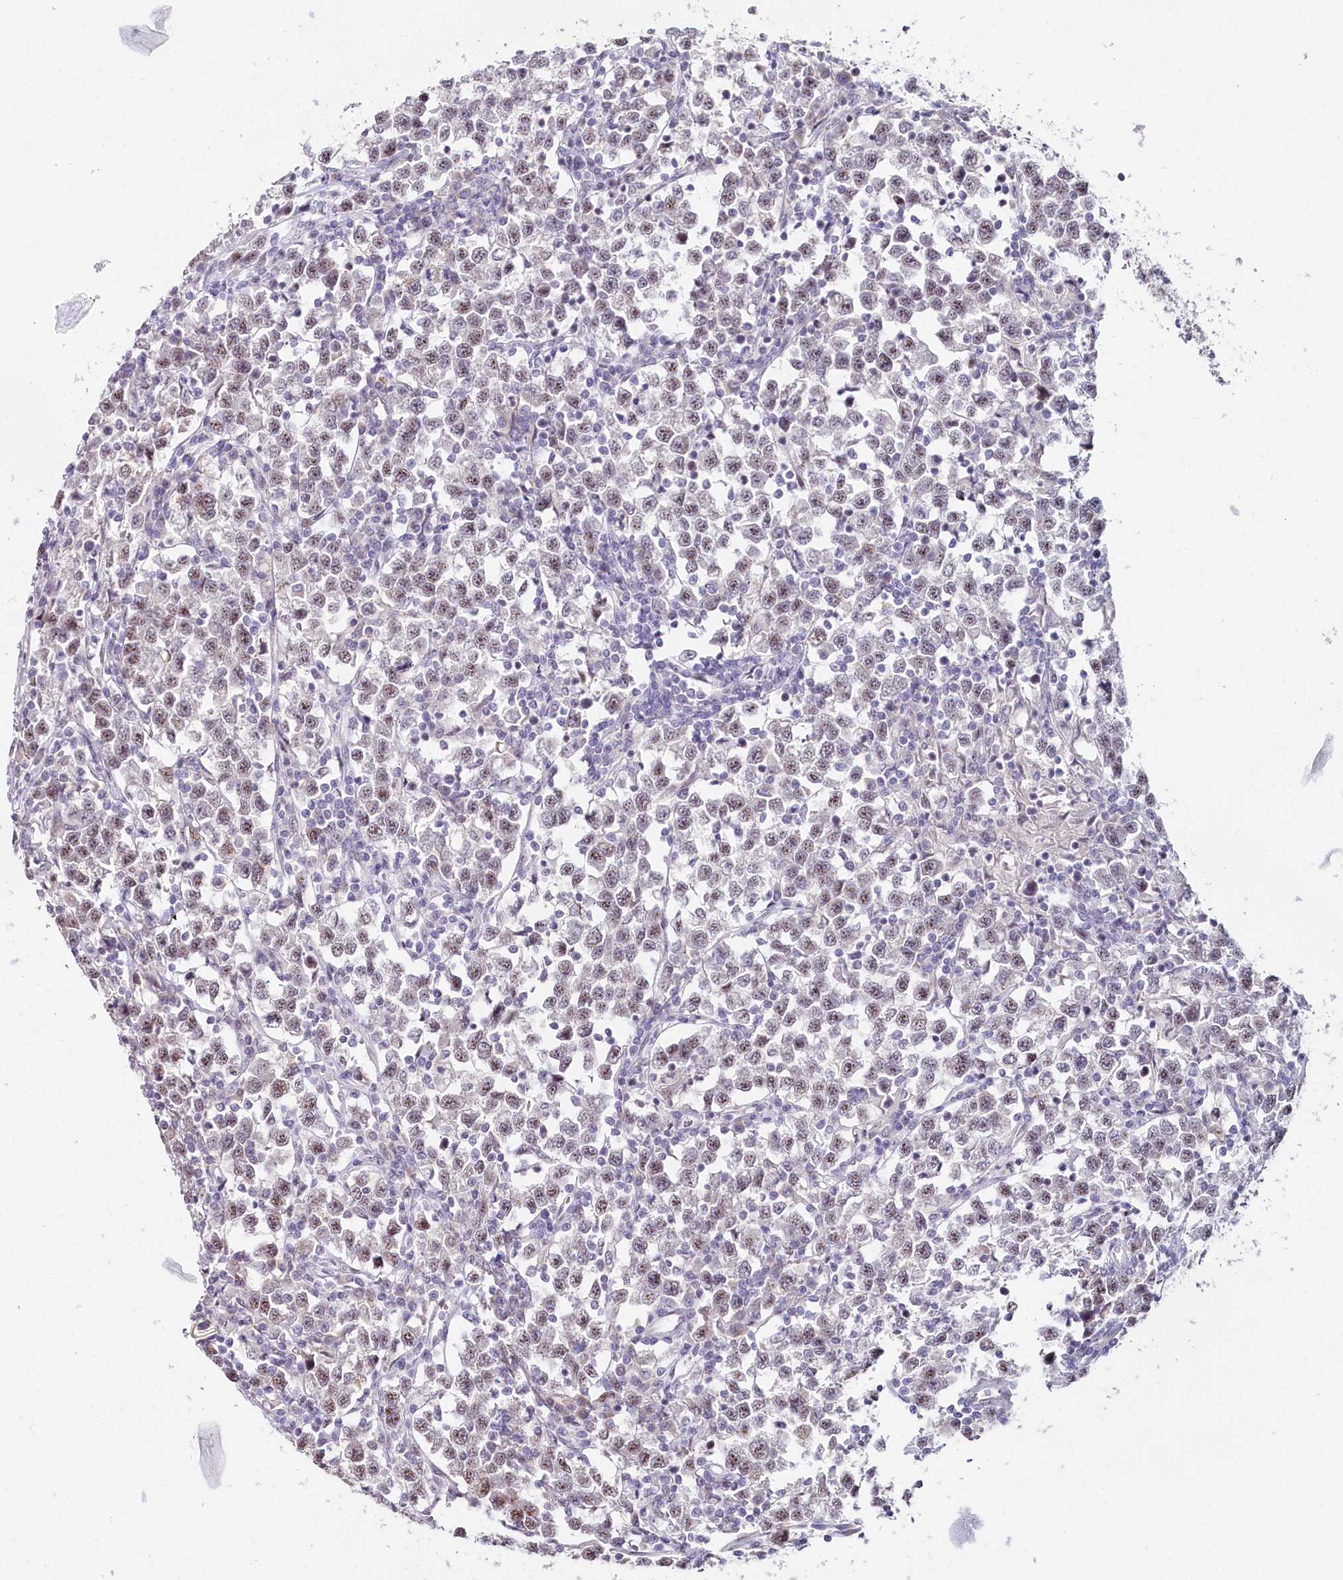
{"staining": {"intensity": "weak", "quantity": ">75%", "location": "nuclear"}, "tissue": "testis cancer", "cell_type": "Tumor cells", "image_type": "cancer", "snomed": [{"axis": "morphology", "description": "Normal tissue, NOS"}, {"axis": "morphology", "description": "Seminoma, NOS"}, {"axis": "topography", "description": "Testis"}], "caption": "IHC (DAB (3,3'-diaminobenzidine)) staining of seminoma (testis) reveals weak nuclear protein positivity in approximately >75% of tumor cells.", "gene": "HPD", "patient": {"sex": "male", "age": 43}}